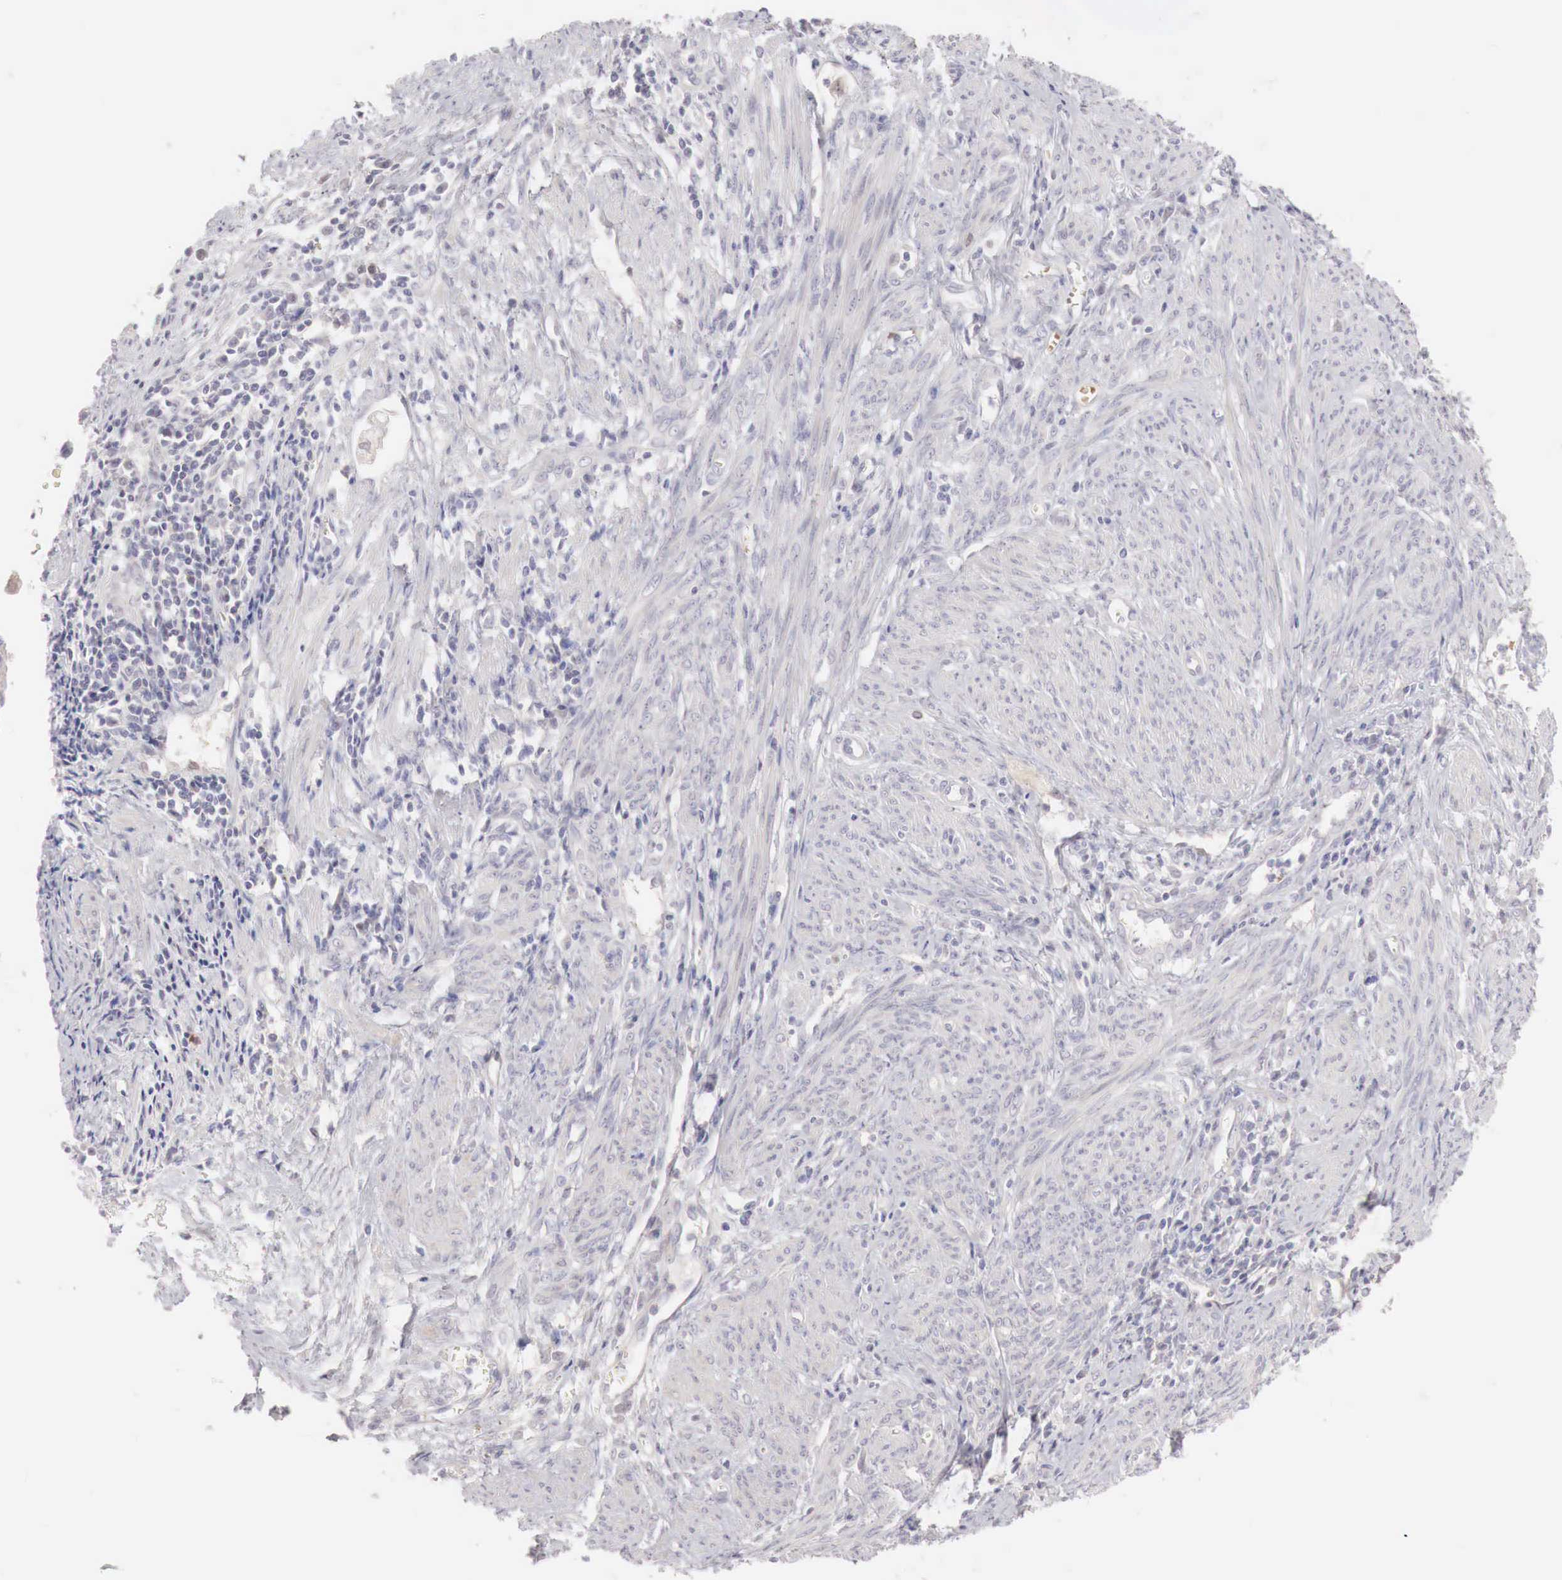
{"staining": {"intensity": "weak", "quantity": "25%-75%", "location": "cytoplasmic/membranous"}, "tissue": "endometrial cancer", "cell_type": "Tumor cells", "image_type": "cancer", "snomed": [{"axis": "morphology", "description": "Adenocarcinoma, NOS"}, {"axis": "topography", "description": "Endometrium"}], "caption": "Human endometrial cancer stained for a protein (brown) displays weak cytoplasmic/membranous positive expression in approximately 25%-75% of tumor cells.", "gene": "GATA1", "patient": {"sex": "female", "age": 75}}